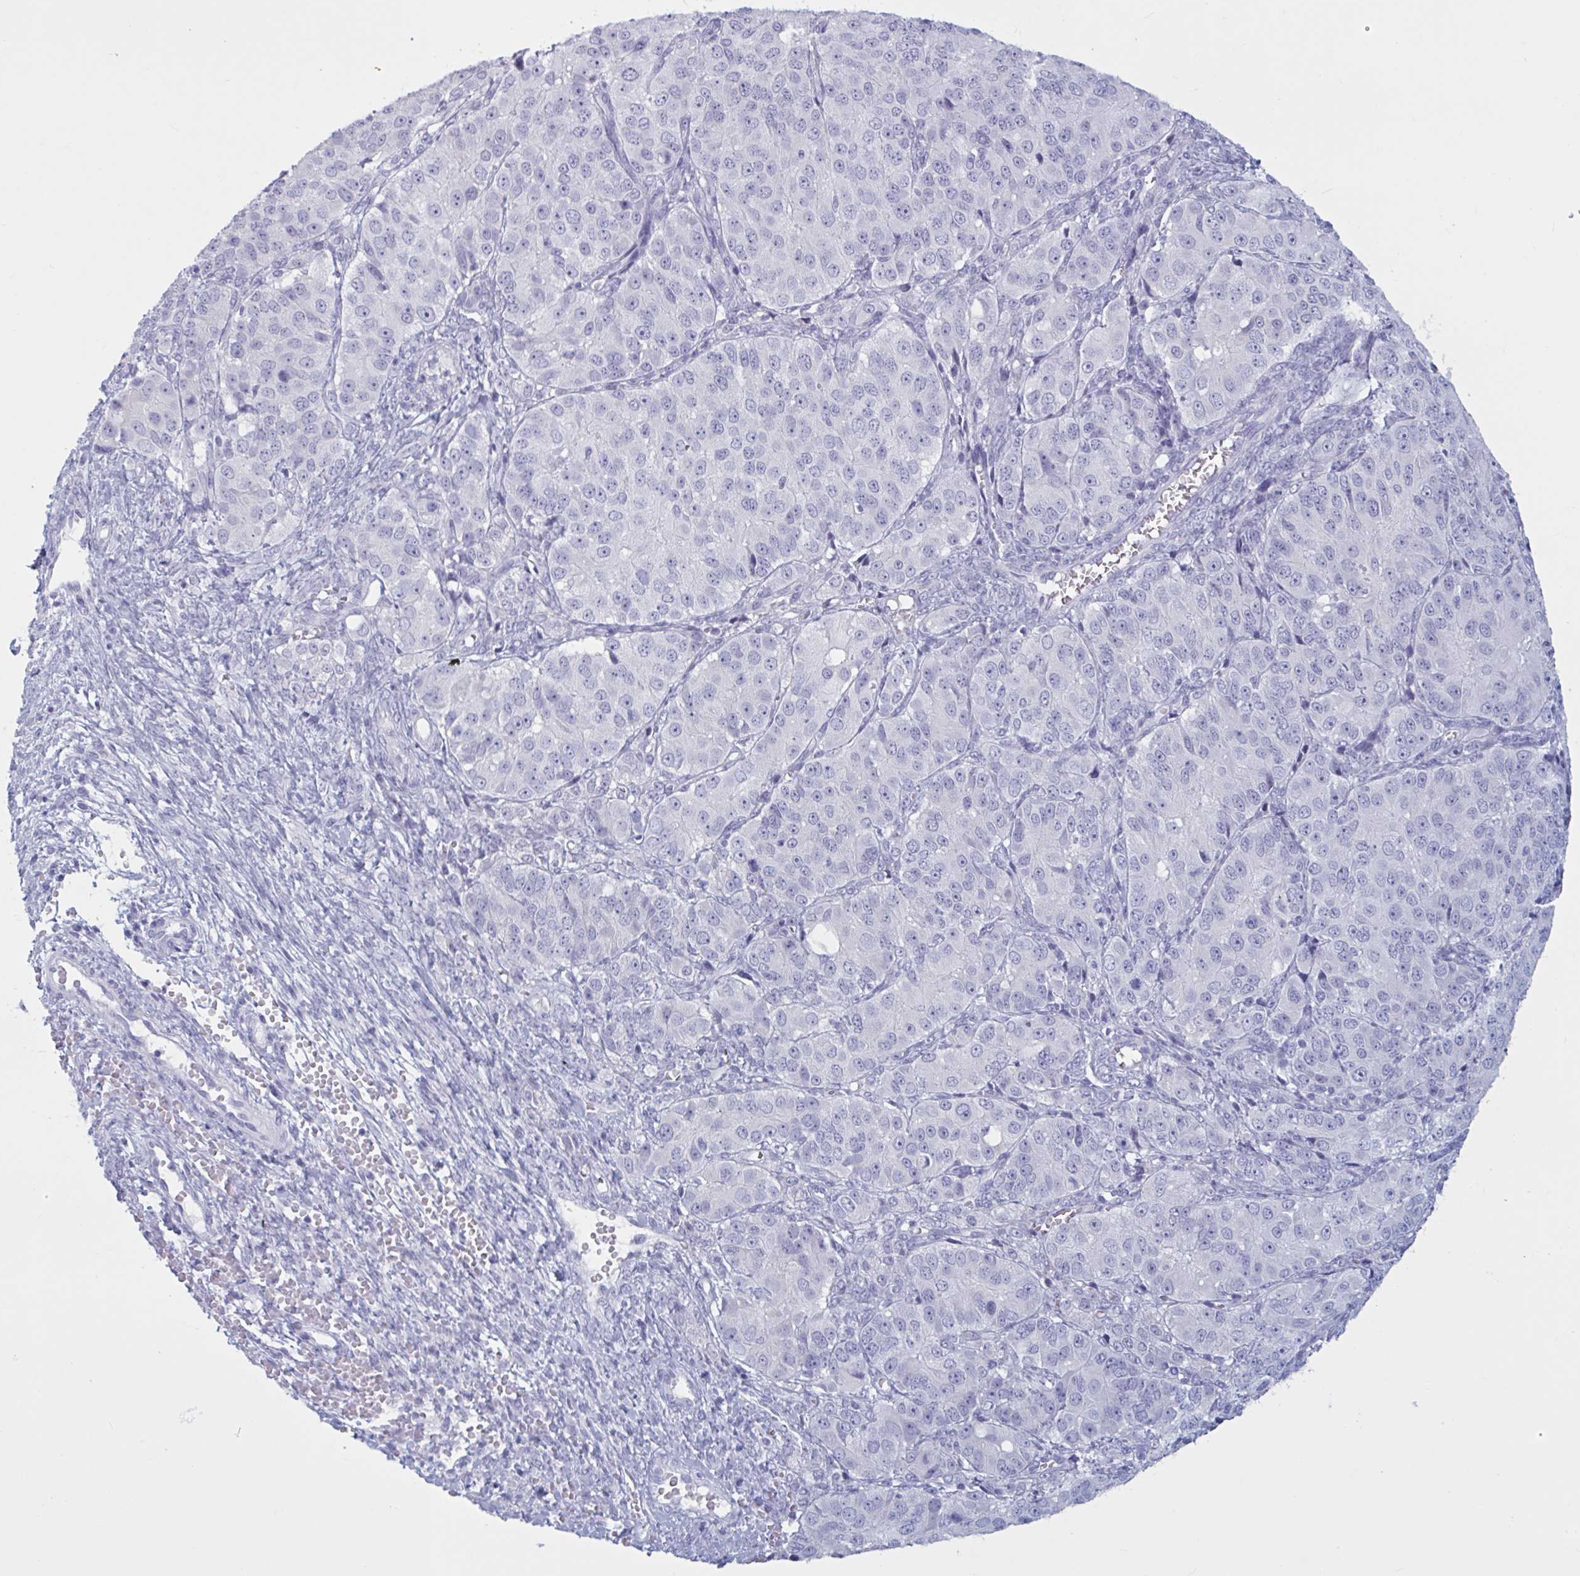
{"staining": {"intensity": "negative", "quantity": "none", "location": "none"}, "tissue": "ovarian cancer", "cell_type": "Tumor cells", "image_type": "cancer", "snomed": [{"axis": "morphology", "description": "Carcinoma, endometroid"}, {"axis": "topography", "description": "Ovary"}], "caption": "Immunohistochemistry (IHC) micrograph of human ovarian cancer stained for a protein (brown), which exhibits no expression in tumor cells.", "gene": "BBS10", "patient": {"sex": "female", "age": 51}}